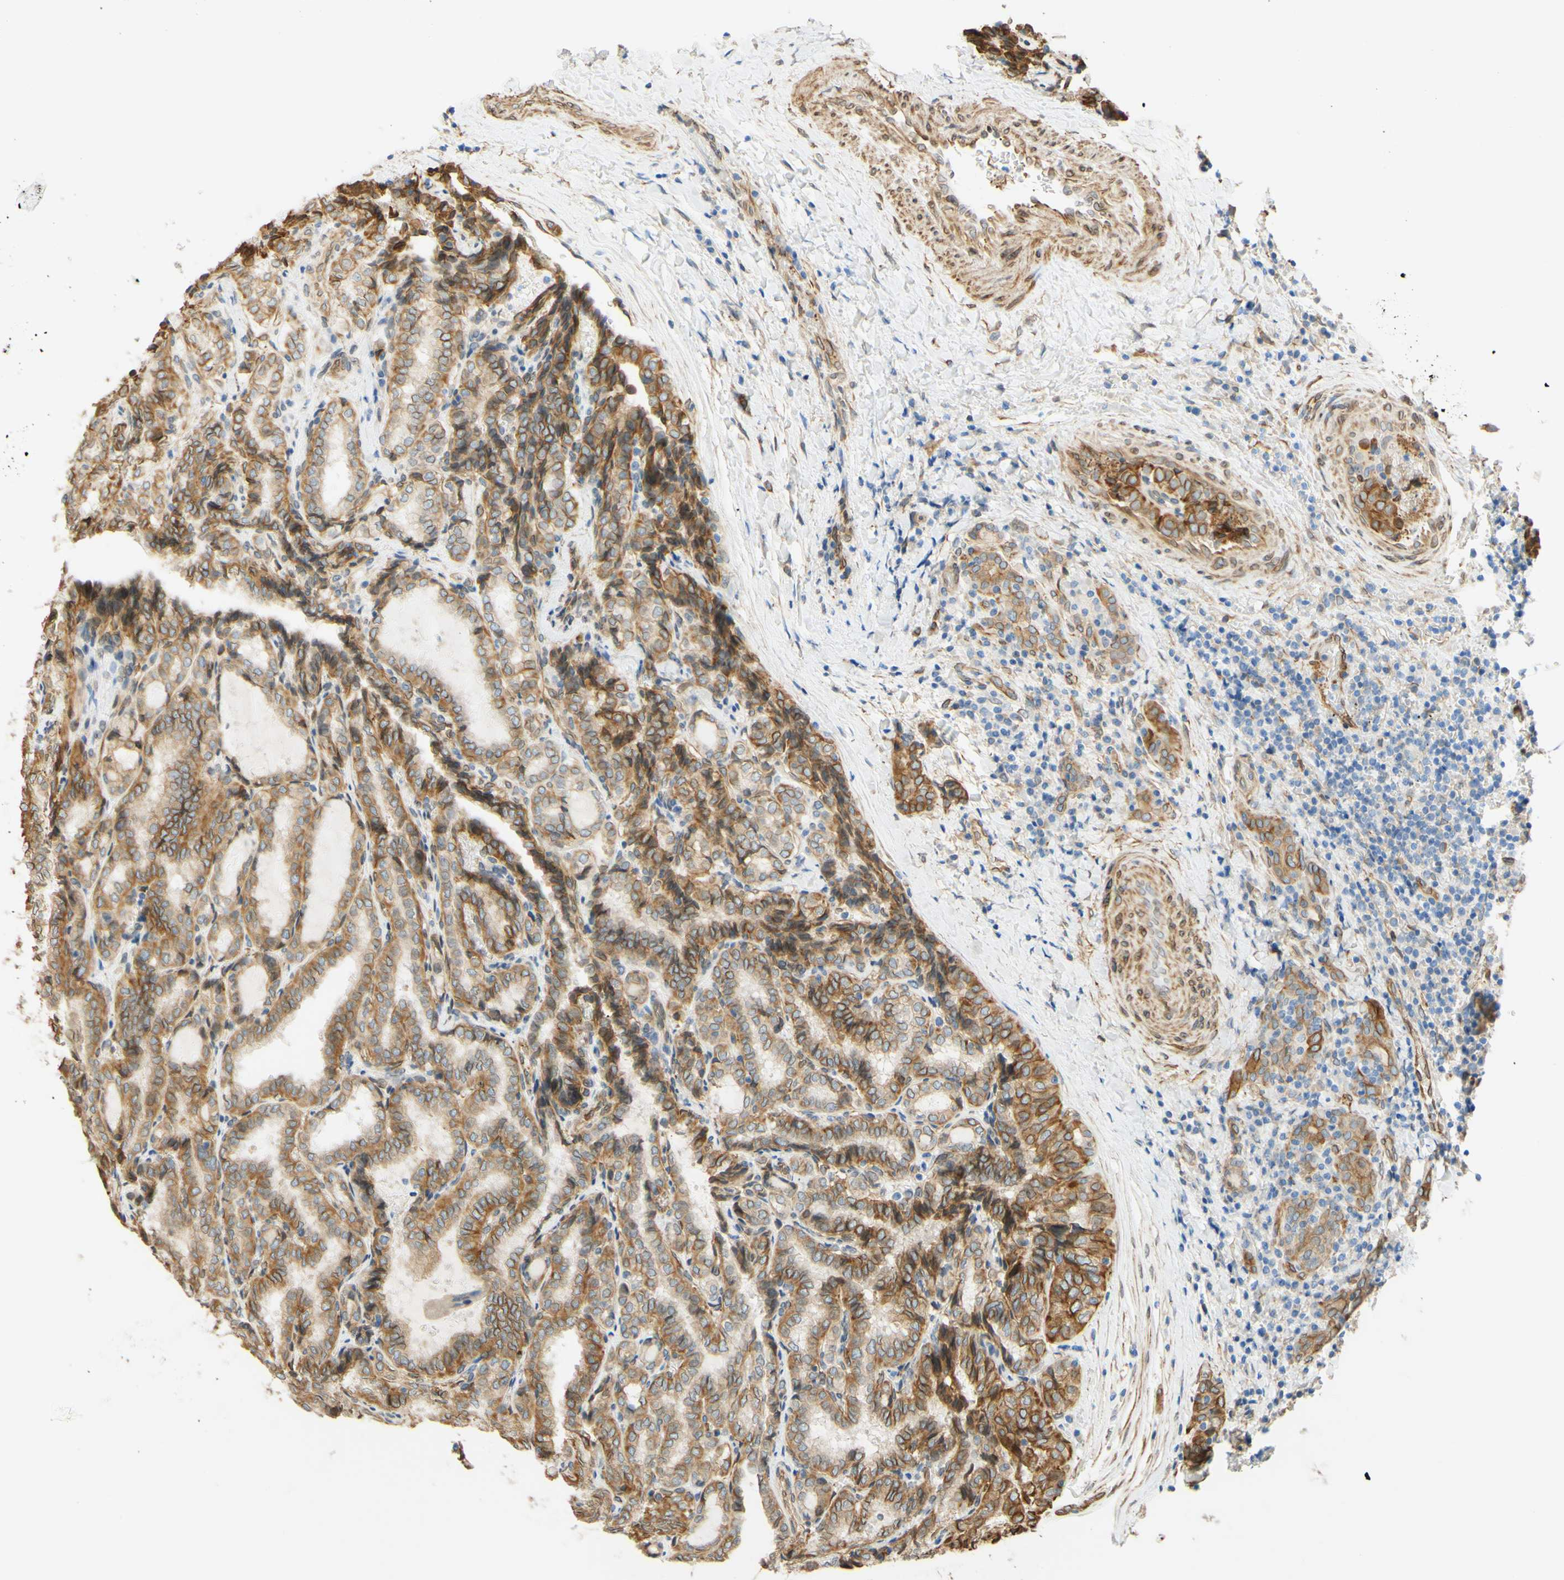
{"staining": {"intensity": "moderate", "quantity": ">75%", "location": "cytoplasmic/membranous"}, "tissue": "thyroid cancer", "cell_type": "Tumor cells", "image_type": "cancer", "snomed": [{"axis": "morphology", "description": "Normal tissue, NOS"}, {"axis": "morphology", "description": "Papillary adenocarcinoma, NOS"}, {"axis": "topography", "description": "Thyroid gland"}], "caption": "IHC histopathology image of neoplastic tissue: human papillary adenocarcinoma (thyroid) stained using immunohistochemistry exhibits medium levels of moderate protein expression localized specifically in the cytoplasmic/membranous of tumor cells, appearing as a cytoplasmic/membranous brown color.", "gene": "ENDOD1", "patient": {"sex": "female", "age": 30}}